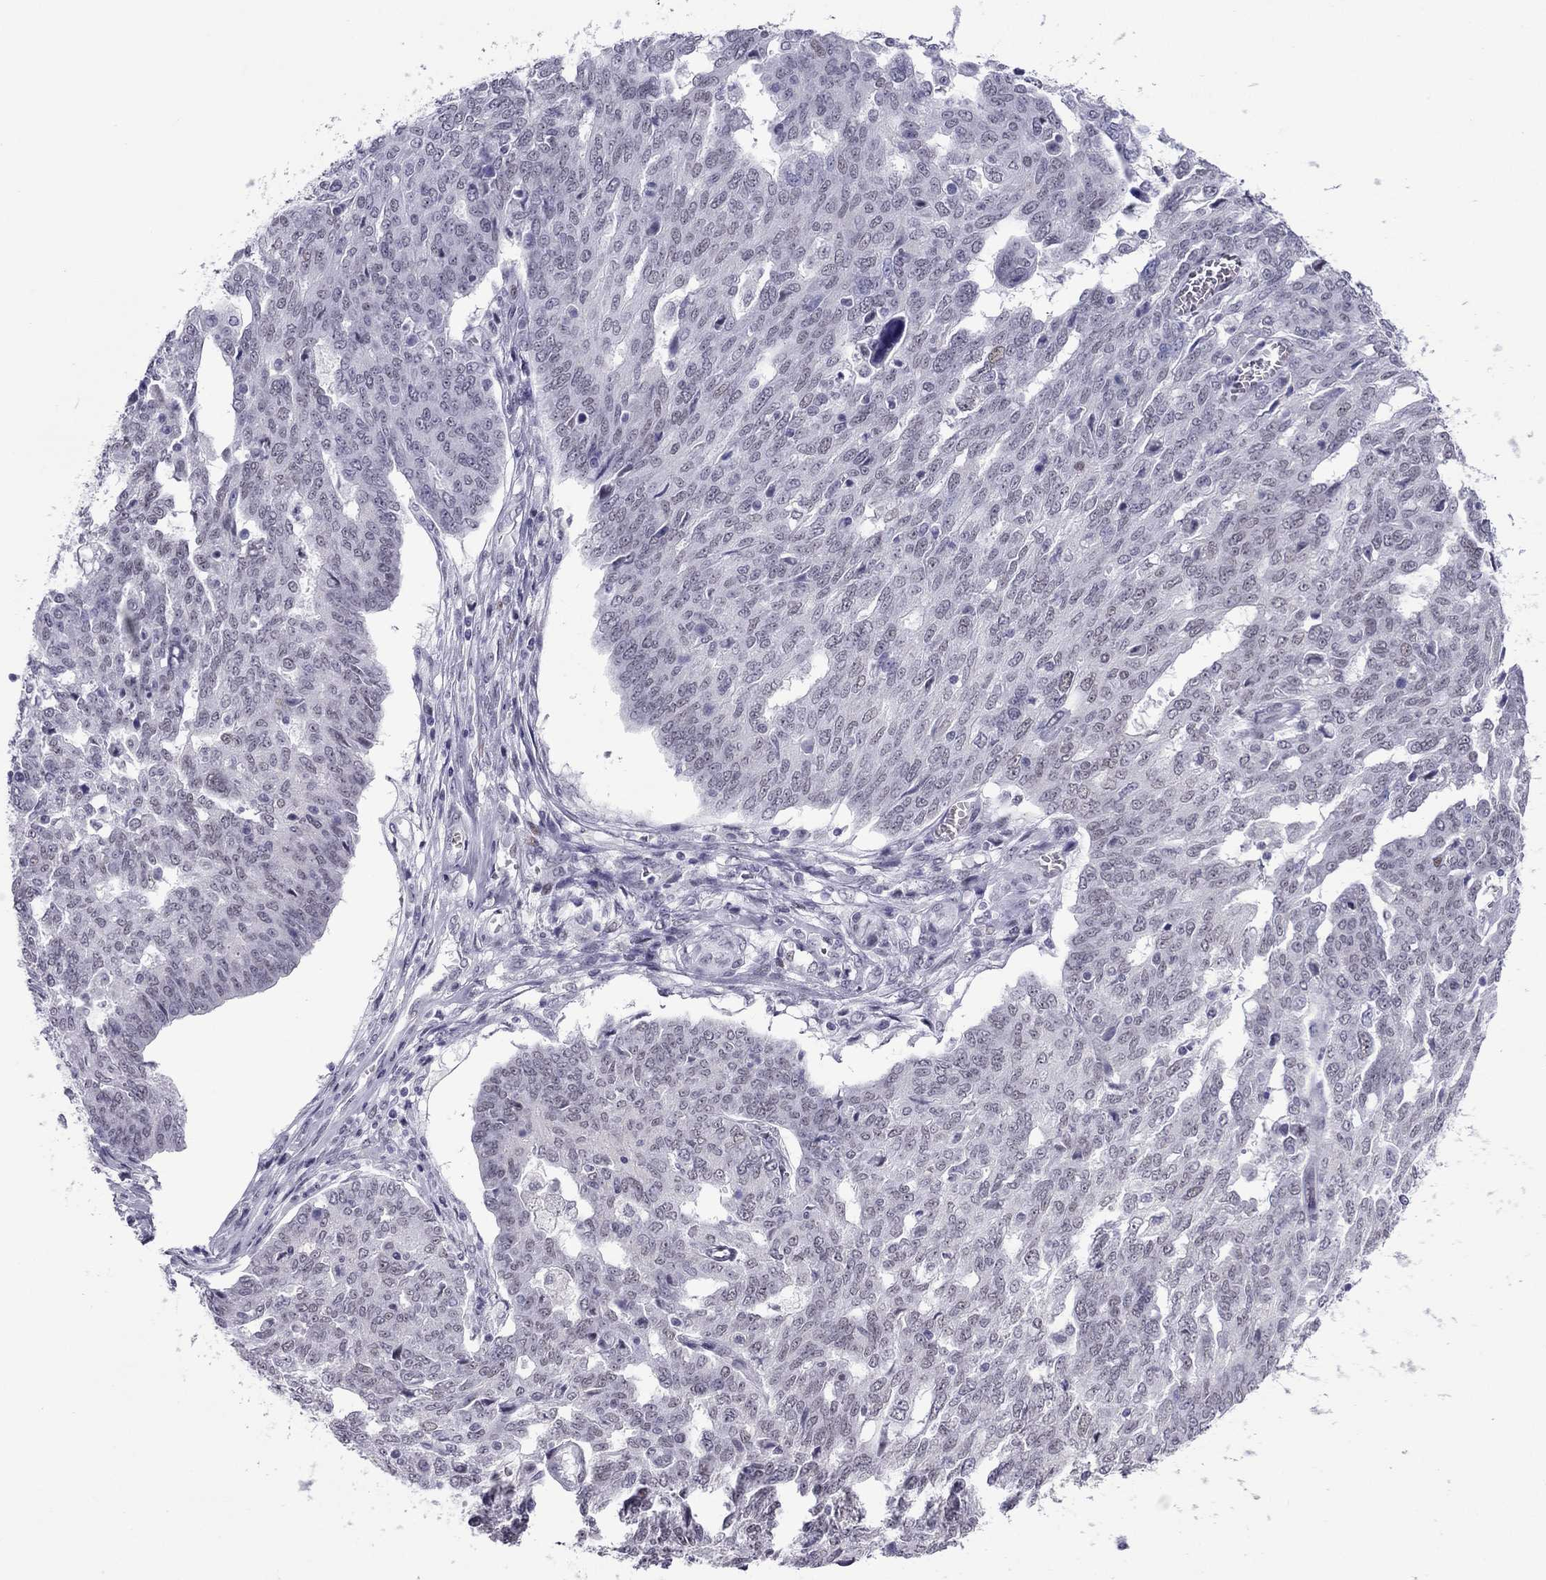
{"staining": {"intensity": "negative", "quantity": "none", "location": "none"}, "tissue": "ovarian cancer", "cell_type": "Tumor cells", "image_type": "cancer", "snomed": [{"axis": "morphology", "description": "Cystadenocarcinoma, serous, NOS"}, {"axis": "topography", "description": "Ovary"}], "caption": "Tumor cells are negative for brown protein staining in ovarian cancer. (DAB IHC visualized using brightfield microscopy, high magnification).", "gene": "MYLK3", "patient": {"sex": "female", "age": 67}}